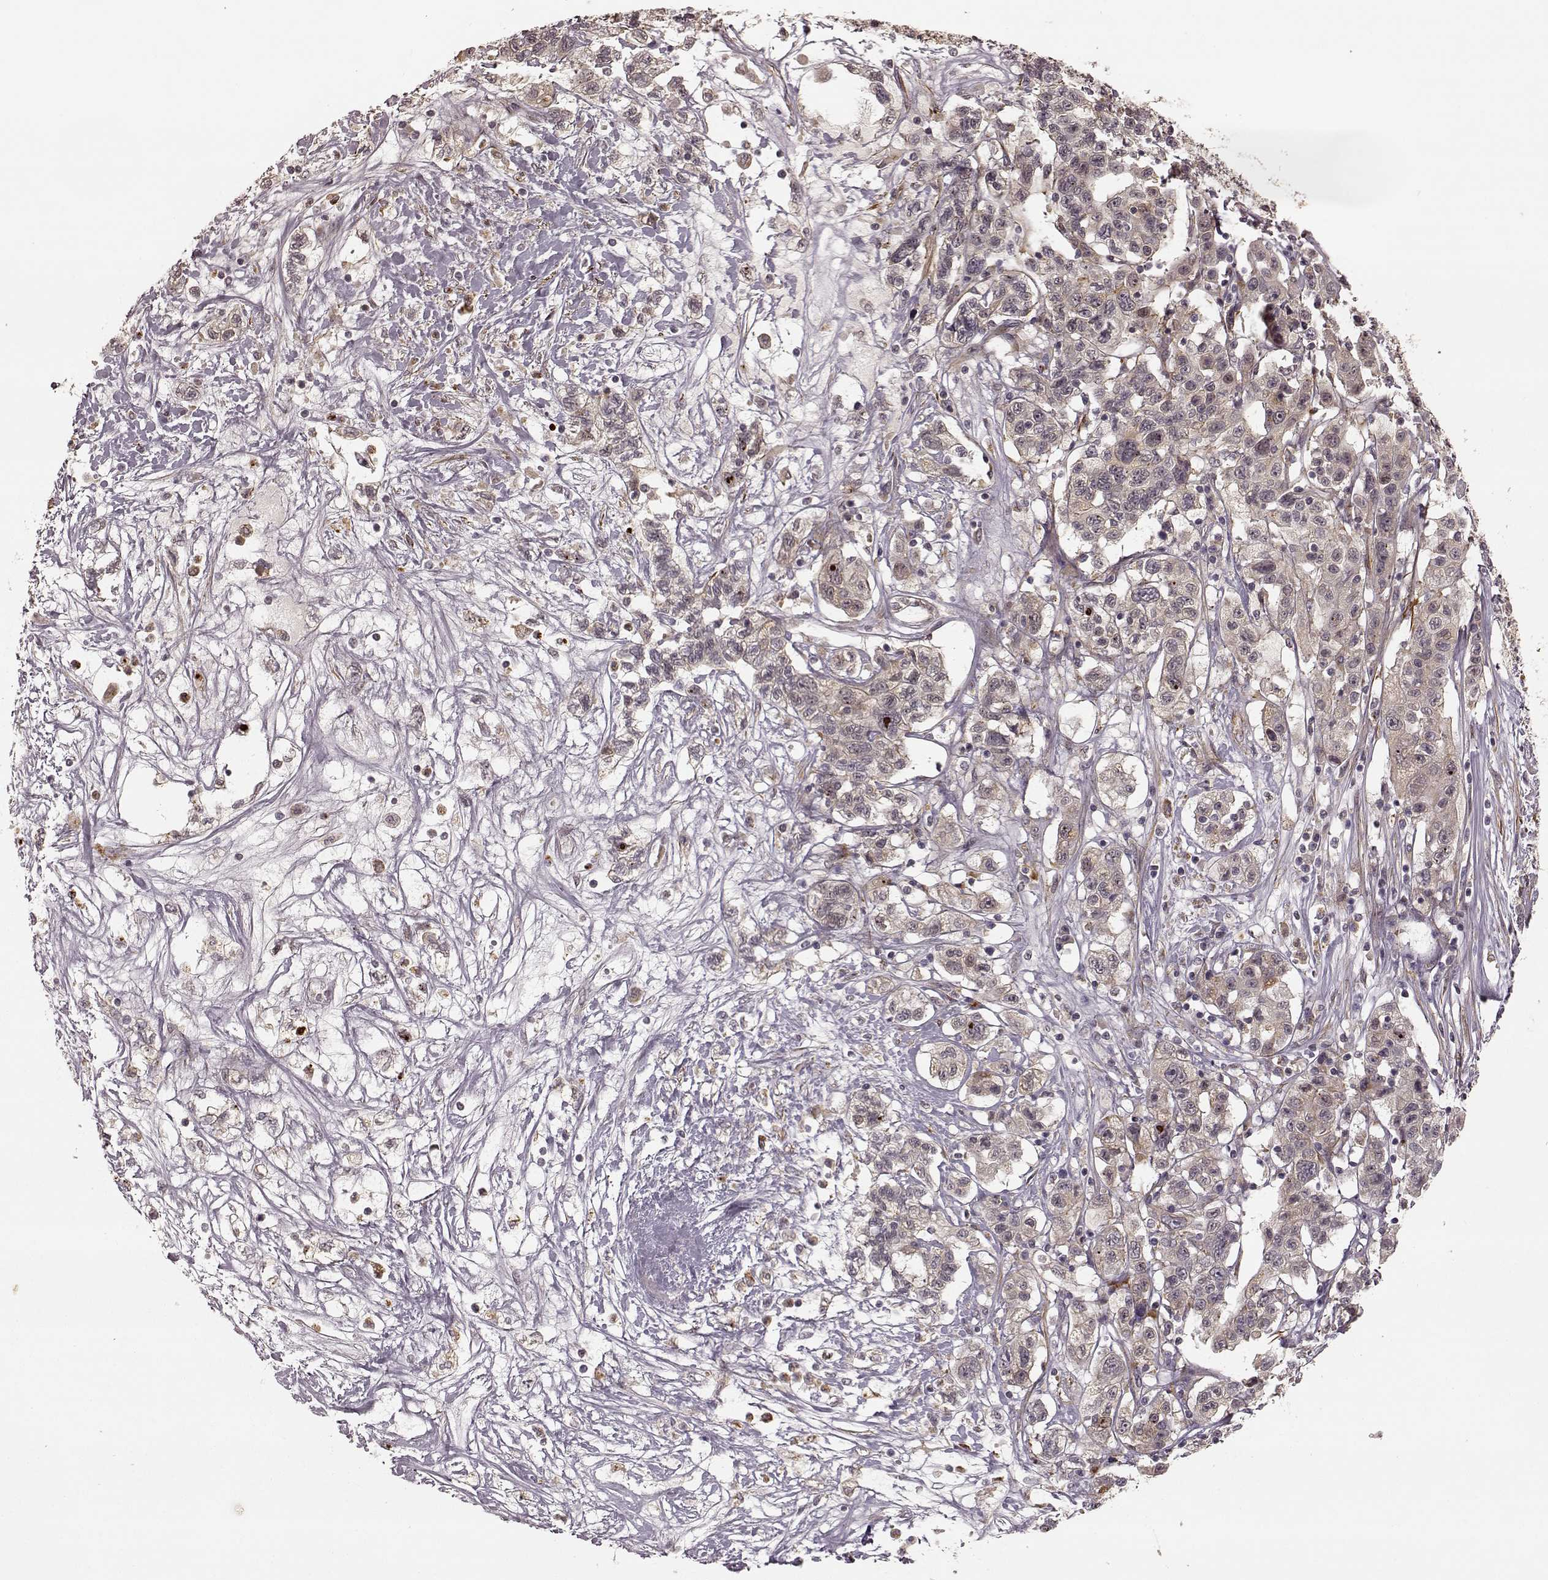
{"staining": {"intensity": "weak", "quantity": ">75%", "location": "cytoplasmic/membranous"}, "tissue": "liver cancer", "cell_type": "Tumor cells", "image_type": "cancer", "snomed": [{"axis": "morphology", "description": "Adenocarcinoma, NOS"}, {"axis": "morphology", "description": "Cholangiocarcinoma"}, {"axis": "topography", "description": "Liver"}], "caption": "An immunohistochemistry (IHC) image of tumor tissue is shown. Protein staining in brown shows weak cytoplasmic/membranous positivity in liver cancer within tumor cells.", "gene": "SLC12A9", "patient": {"sex": "male", "age": 64}}